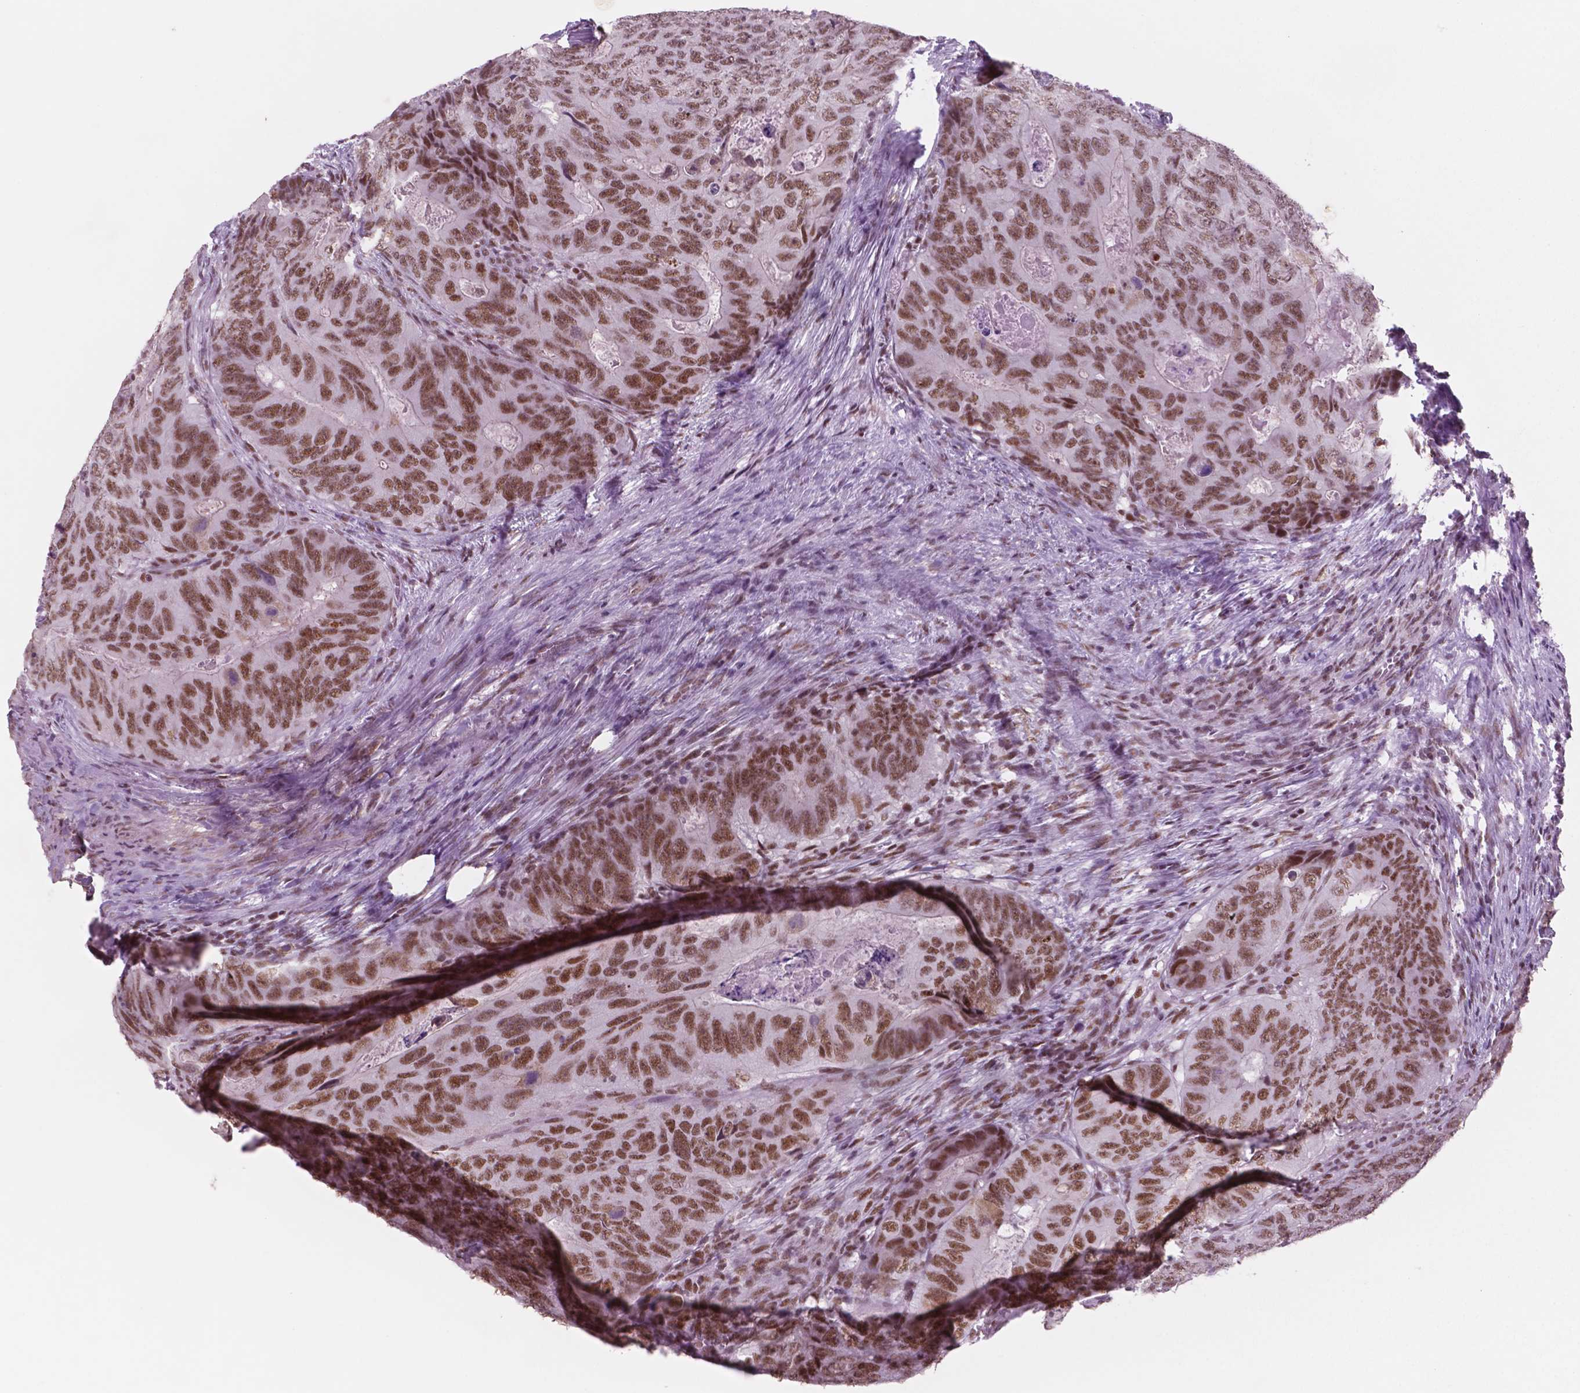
{"staining": {"intensity": "moderate", "quantity": ">75%", "location": "nuclear"}, "tissue": "colorectal cancer", "cell_type": "Tumor cells", "image_type": "cancer", "snomed": [{"axis": "morphology", "description": "Adenocarcinoma, NOS"}, {"axis": "topography", "description": "Colon"}], "caption": "This image exhibits adenocarcinoma (colorectal) stained with IHC to label a protein in brown. The nuclear of tumor cells show moderate positivity for the protein. Nuclei are counter-stained blue.", "gene": "CTR9", "patient": {"sex": "male", "age": 79}}